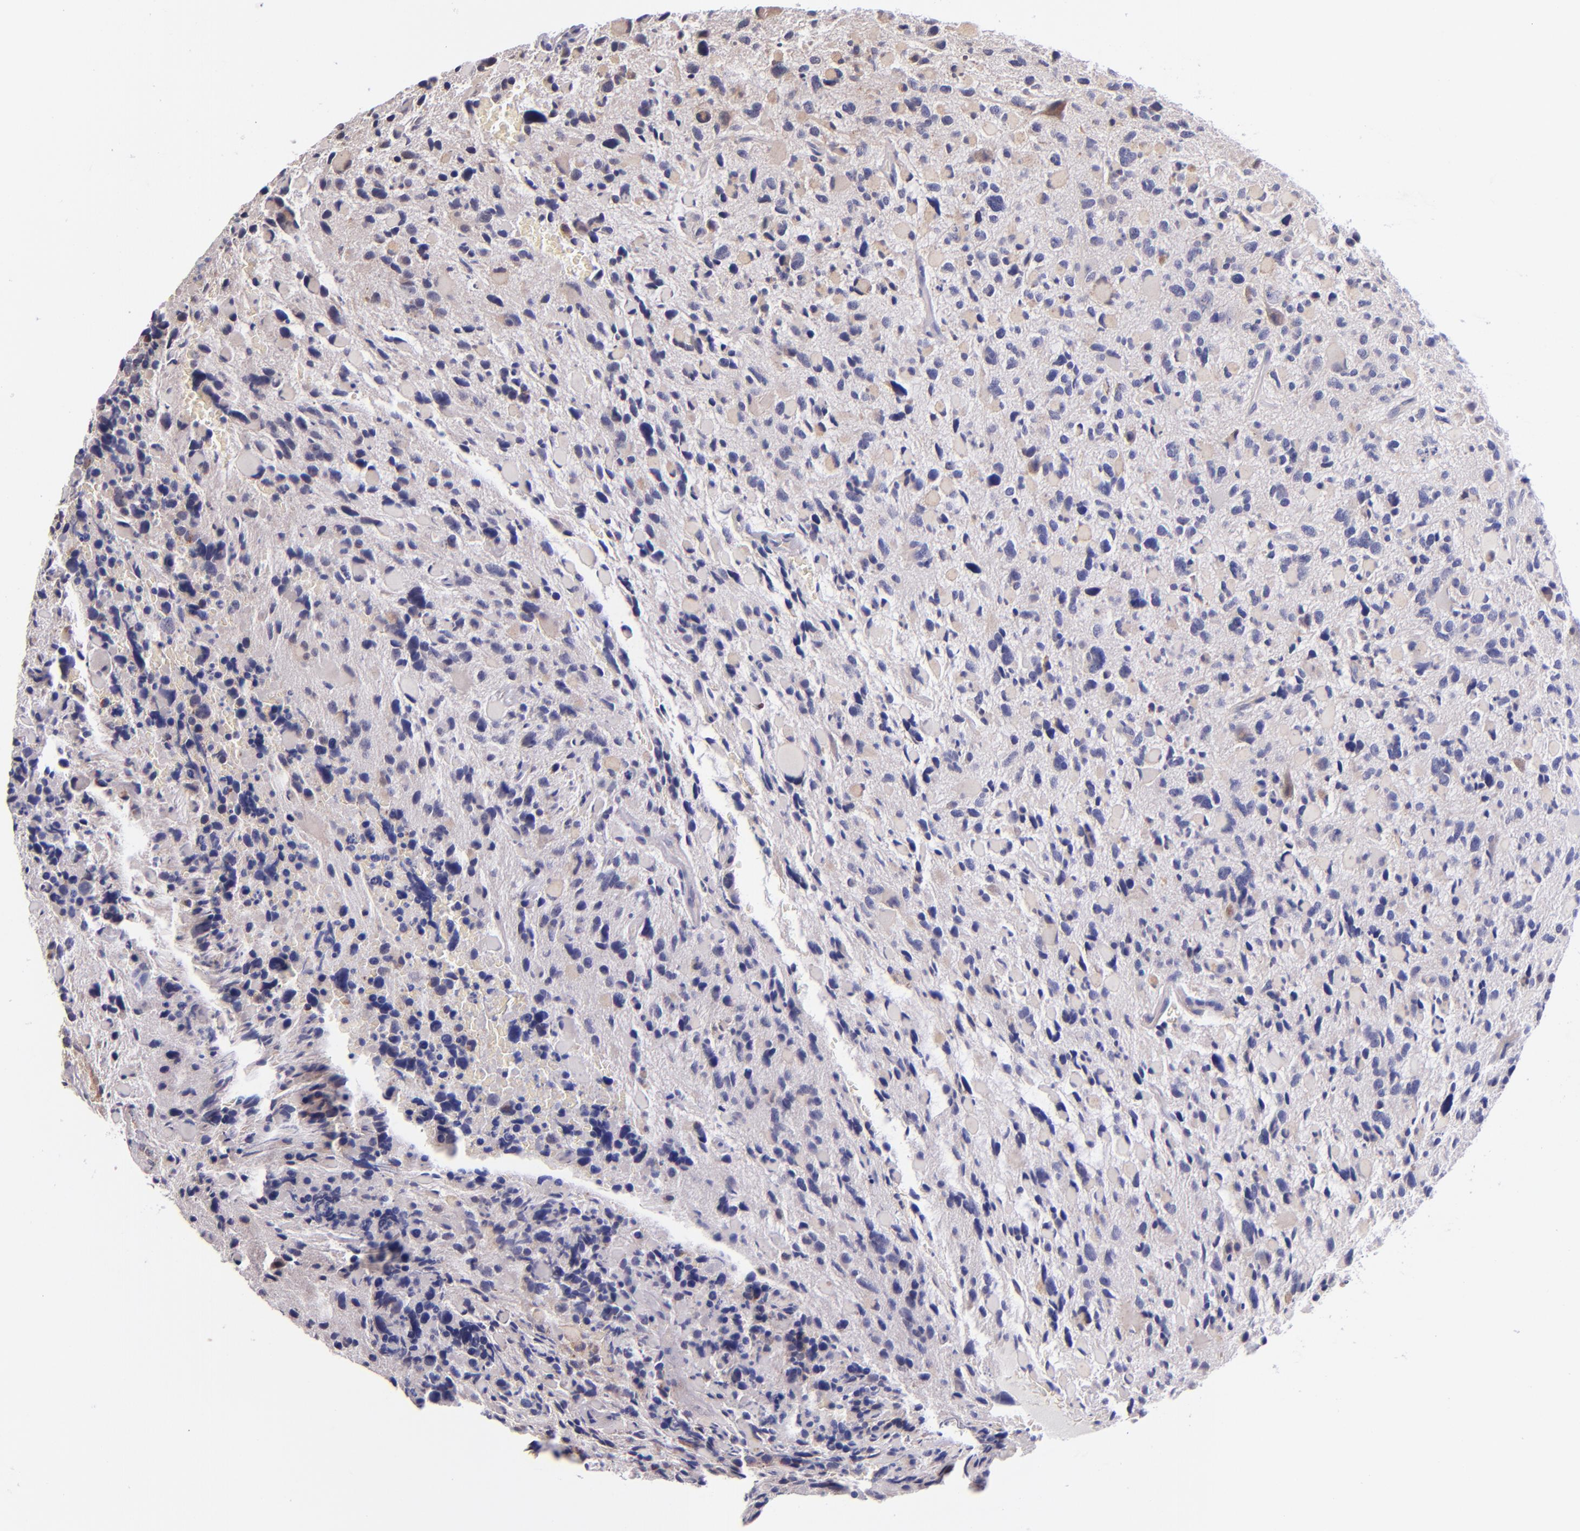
{"staining": {"intensity": "weak", "quantity": "<25%", "location": "cytoplasmic/membranous"}, "tissue": "glioma", "cell_type": "Tumor cells", "image_type": "cancer", "snomed": [{"axis": "morphology", "description": "Glioma, malignant, High grade"}, {"axis": "topography", "description": "Brain"}], "caption": "Immunohistochemistry micrograph of human malignant glioma (high-grade) stained for a protein (brown), which demonstrates no positivity in tumor cells. (Brightfield microscopy of DAB immunohistochemistry at high magnification).", "gene": "SHC1", "patient": {"sex": "female", "age": 37}}